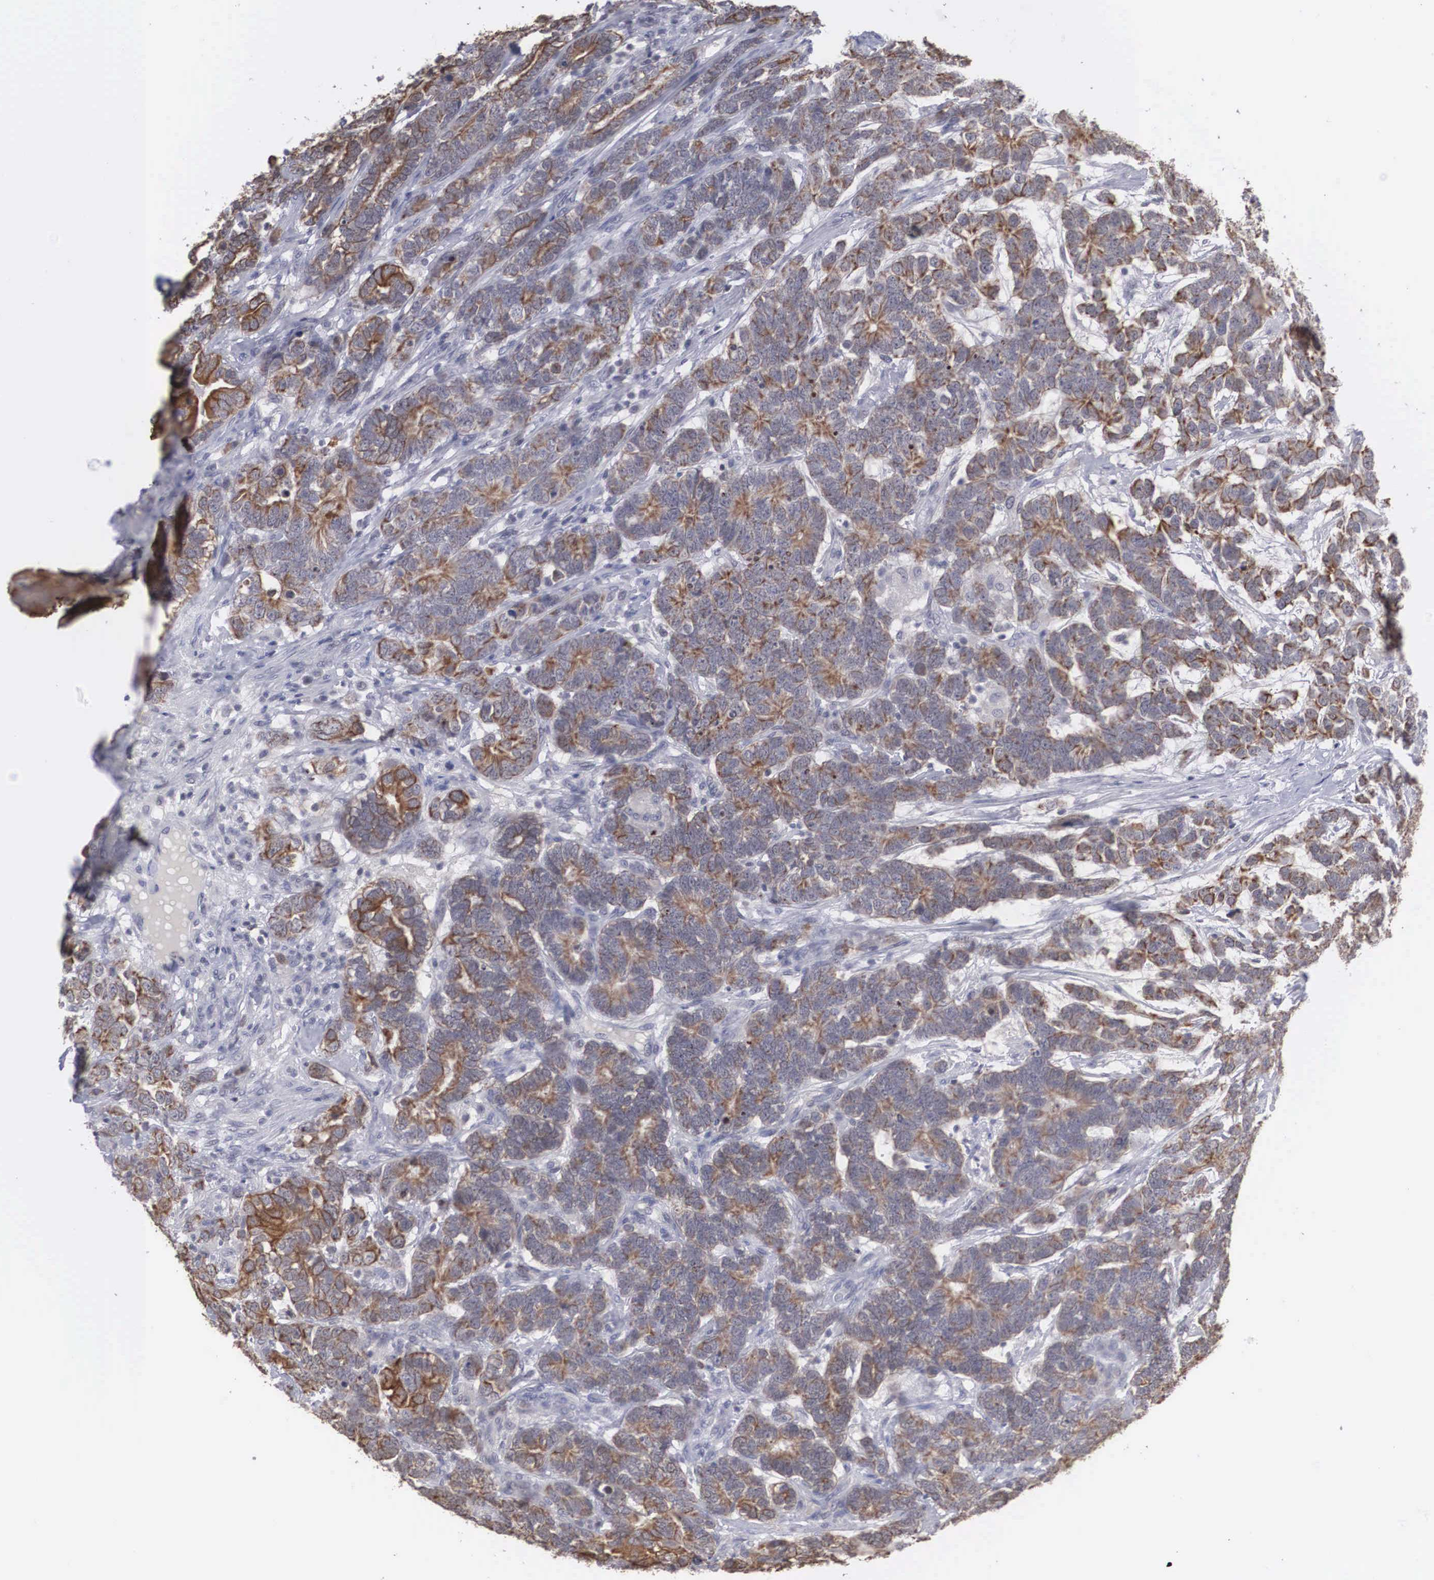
{"staining": {"intensity": "moderate", "quantity": "25%-75%", "location": "cytoplasmic/membranous"}, "tissue": "testis cancer", "cell_type": "Tumor cells", "image_type": "cancer", "snomed": [{"axis": "morphology", "description": "Carcinoma, Embryonal, NOS"}, {"axis": "topography", "description": "Testis"}], "caption": "This micrograph demonstrates immunohistochemistry staining of human testis cancer, with medium moderate cytoplasmic/membranous staining in approximately 25%-75% of tumor cells.", "gene": "WDR89", "patient": {"sex": "male", "age": 26}}